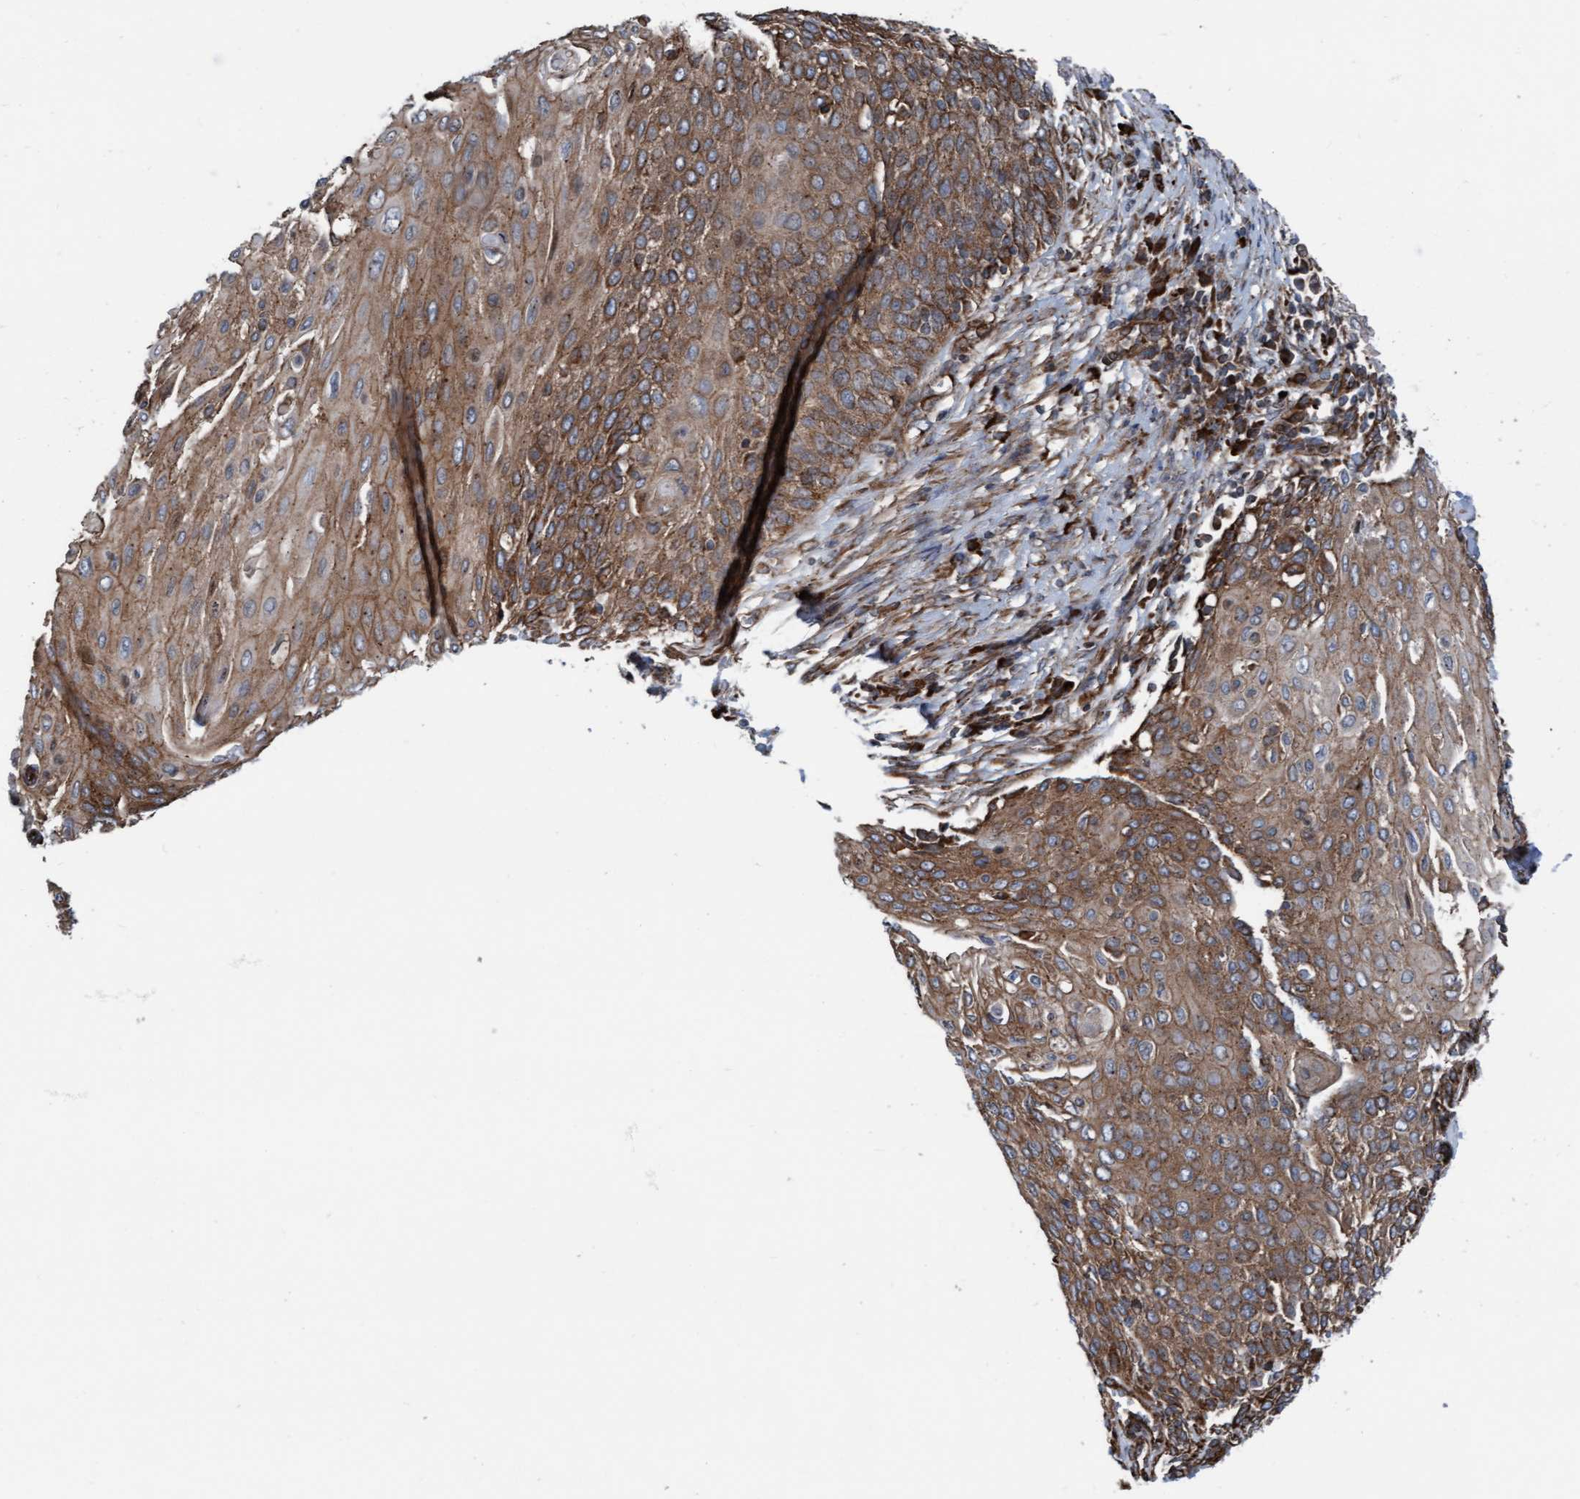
{"staining": {"intensity": "moderate", "quantity": ">75%", "location": "cytoplasmic/membranous"}, "tissue": "cervical cancer", "cell_type": "Tumor cells", "image_type": "cancer", "snomed": [{"axis": "morphology", "description": "Squamous cell carcinoma, NOS"}, {"axis": "topography", "description": "Cervix"}], "caption": "Immunohistochemical staining of cervical squamous cell carcinoma demonstrates medium levels of moderate cytoplasmic/membranous protein positivity in approximately >75% of tumor cells. (brown staining indicates protein expression, while blue staining denotes nuclei).", "gene": "RAP1GAP2", "patient": {"sex": "female", "age": 39}}